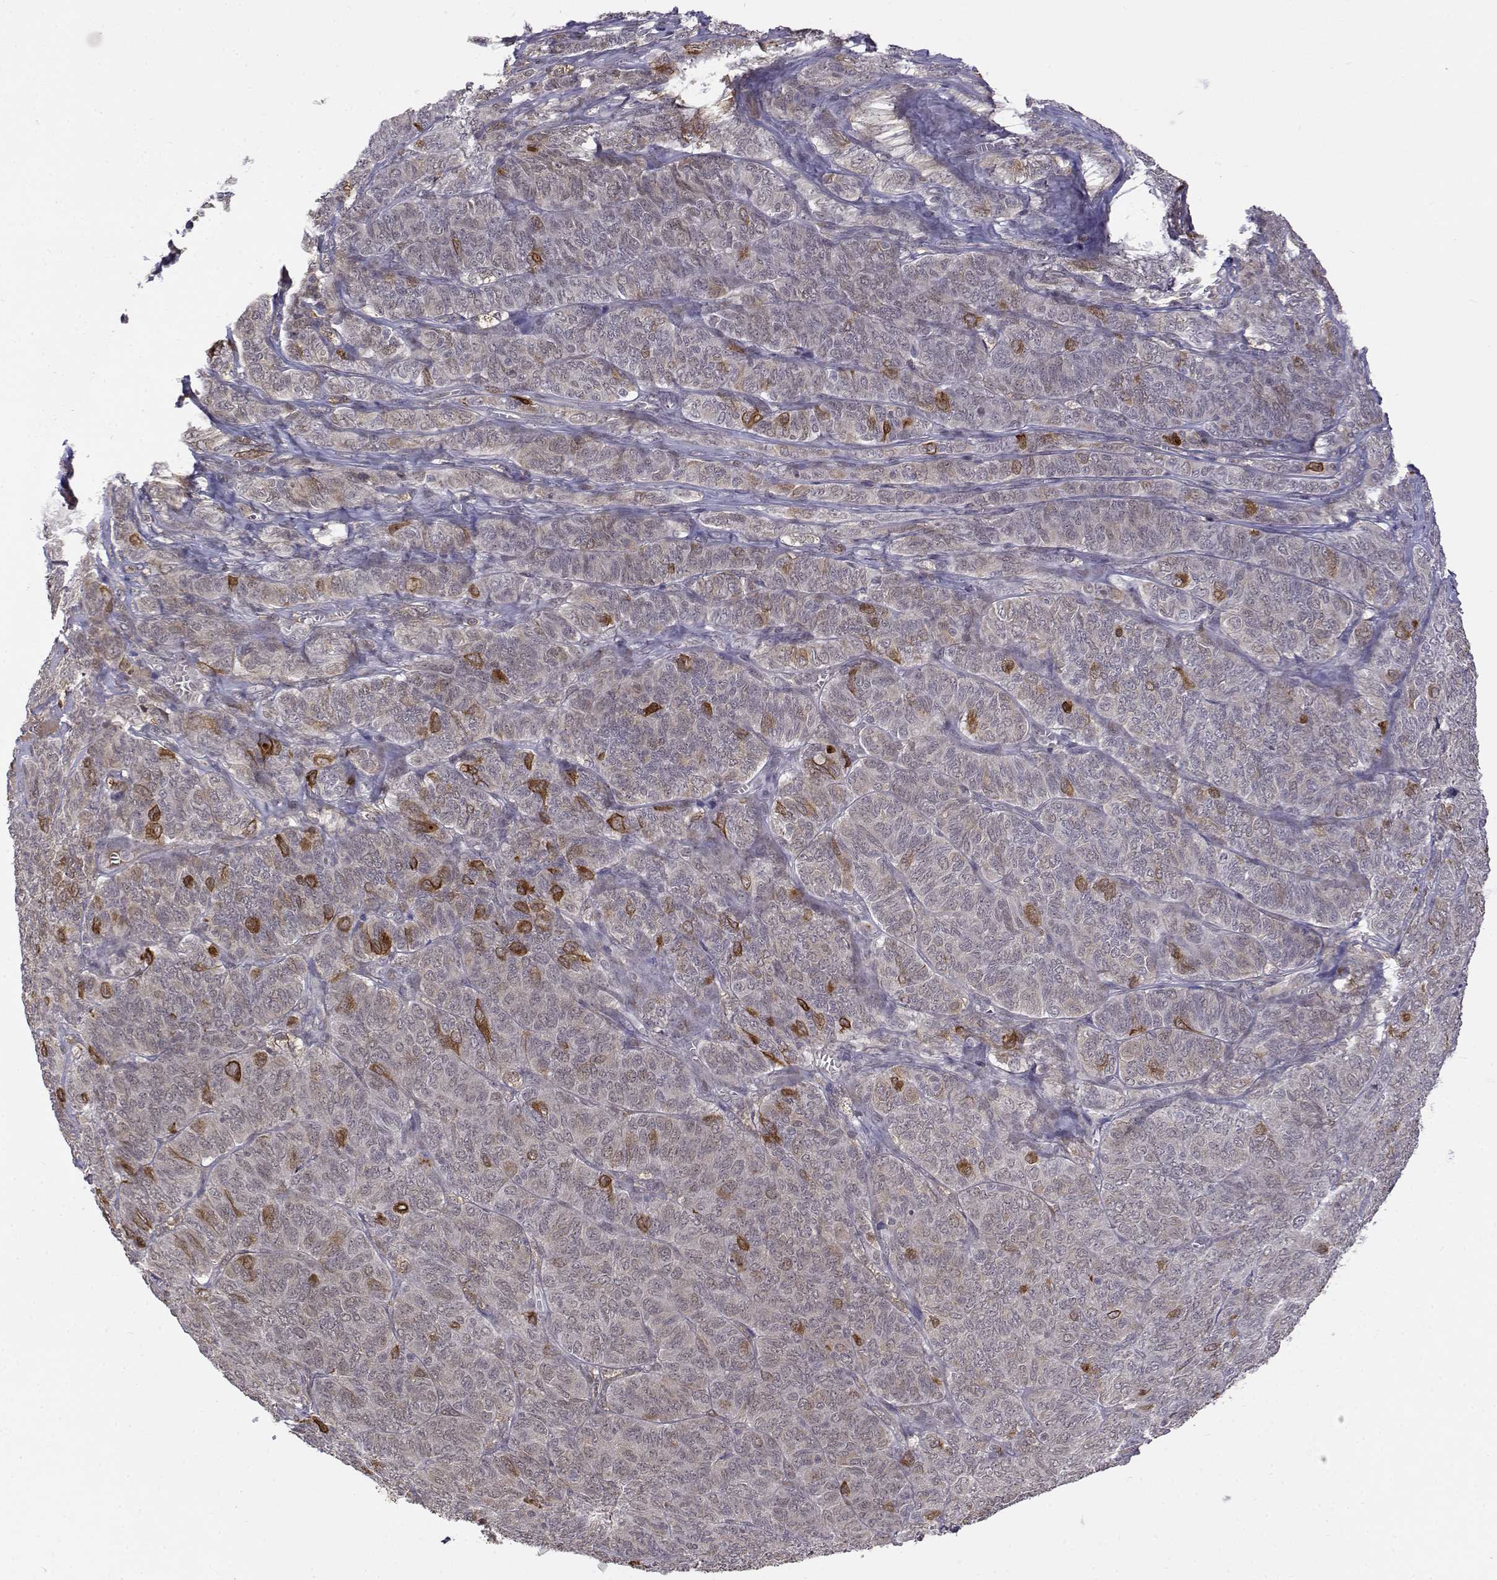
{"staining": {"intensity": "moderate", "quantity": "<25%", "location": "cytoplasmic/membranous"}, "tissue": "ovarian cancer", "cell_type": "Tumor cells", "image_type": "cancer", "snomed": [{"axis": "morphology", "description": "Carcinoma, endometroid"}, {"axis": "topography", "description": "Ovary"}], "caption": "Approximately <25% of tumor cells in human ovarian endometroid carcinoma reveal moderate cytoplasmic/membranous protein staining as visualized by brown immunohistochemical staining.", "gene": "ITGA7", "patient": {"sex": "female", "age": 80}}